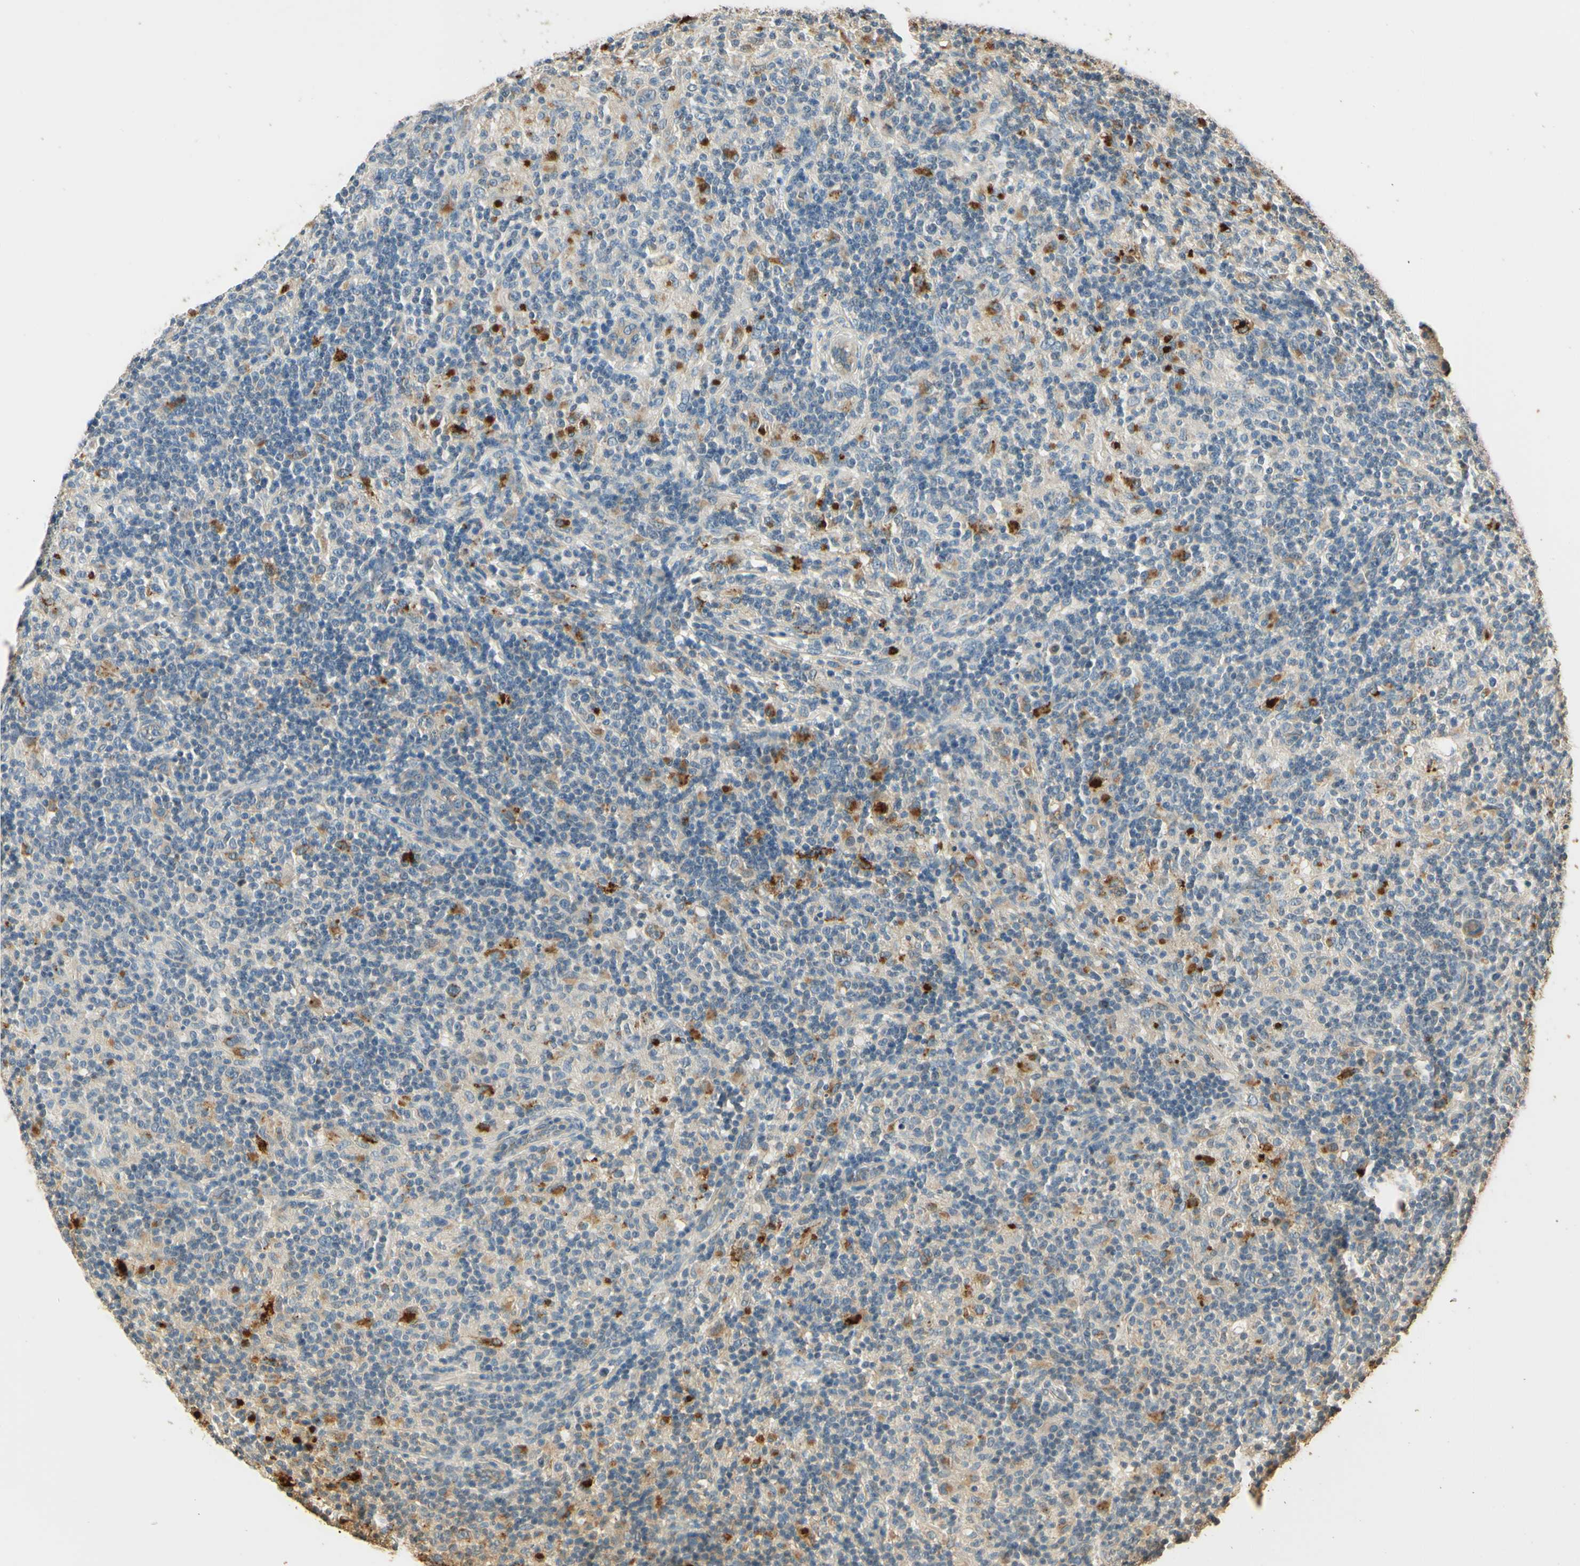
{"staining": {"intensity": "moderate", "quantity": "25%-75%", "location": "cytoplasmic/membranous"}, "tissue": "lymphoma", "cell_type": "Tumor cells", "image_type": "cancer", "snomed": [{"axis": "morphology", "description": "Hodgkin's disease, NOS"}, {"axis": "topography", "description": "Lymph node"}], "caption": "Approximately 25%-75% of tumor cells in human lymphoma exhibit moderate cytoplasmic/membranous protein positivity as visualized by brown immunohistochemical staining.", "gene": "ARHGEF17", "patient": {"sex": "male", "age": 70}}